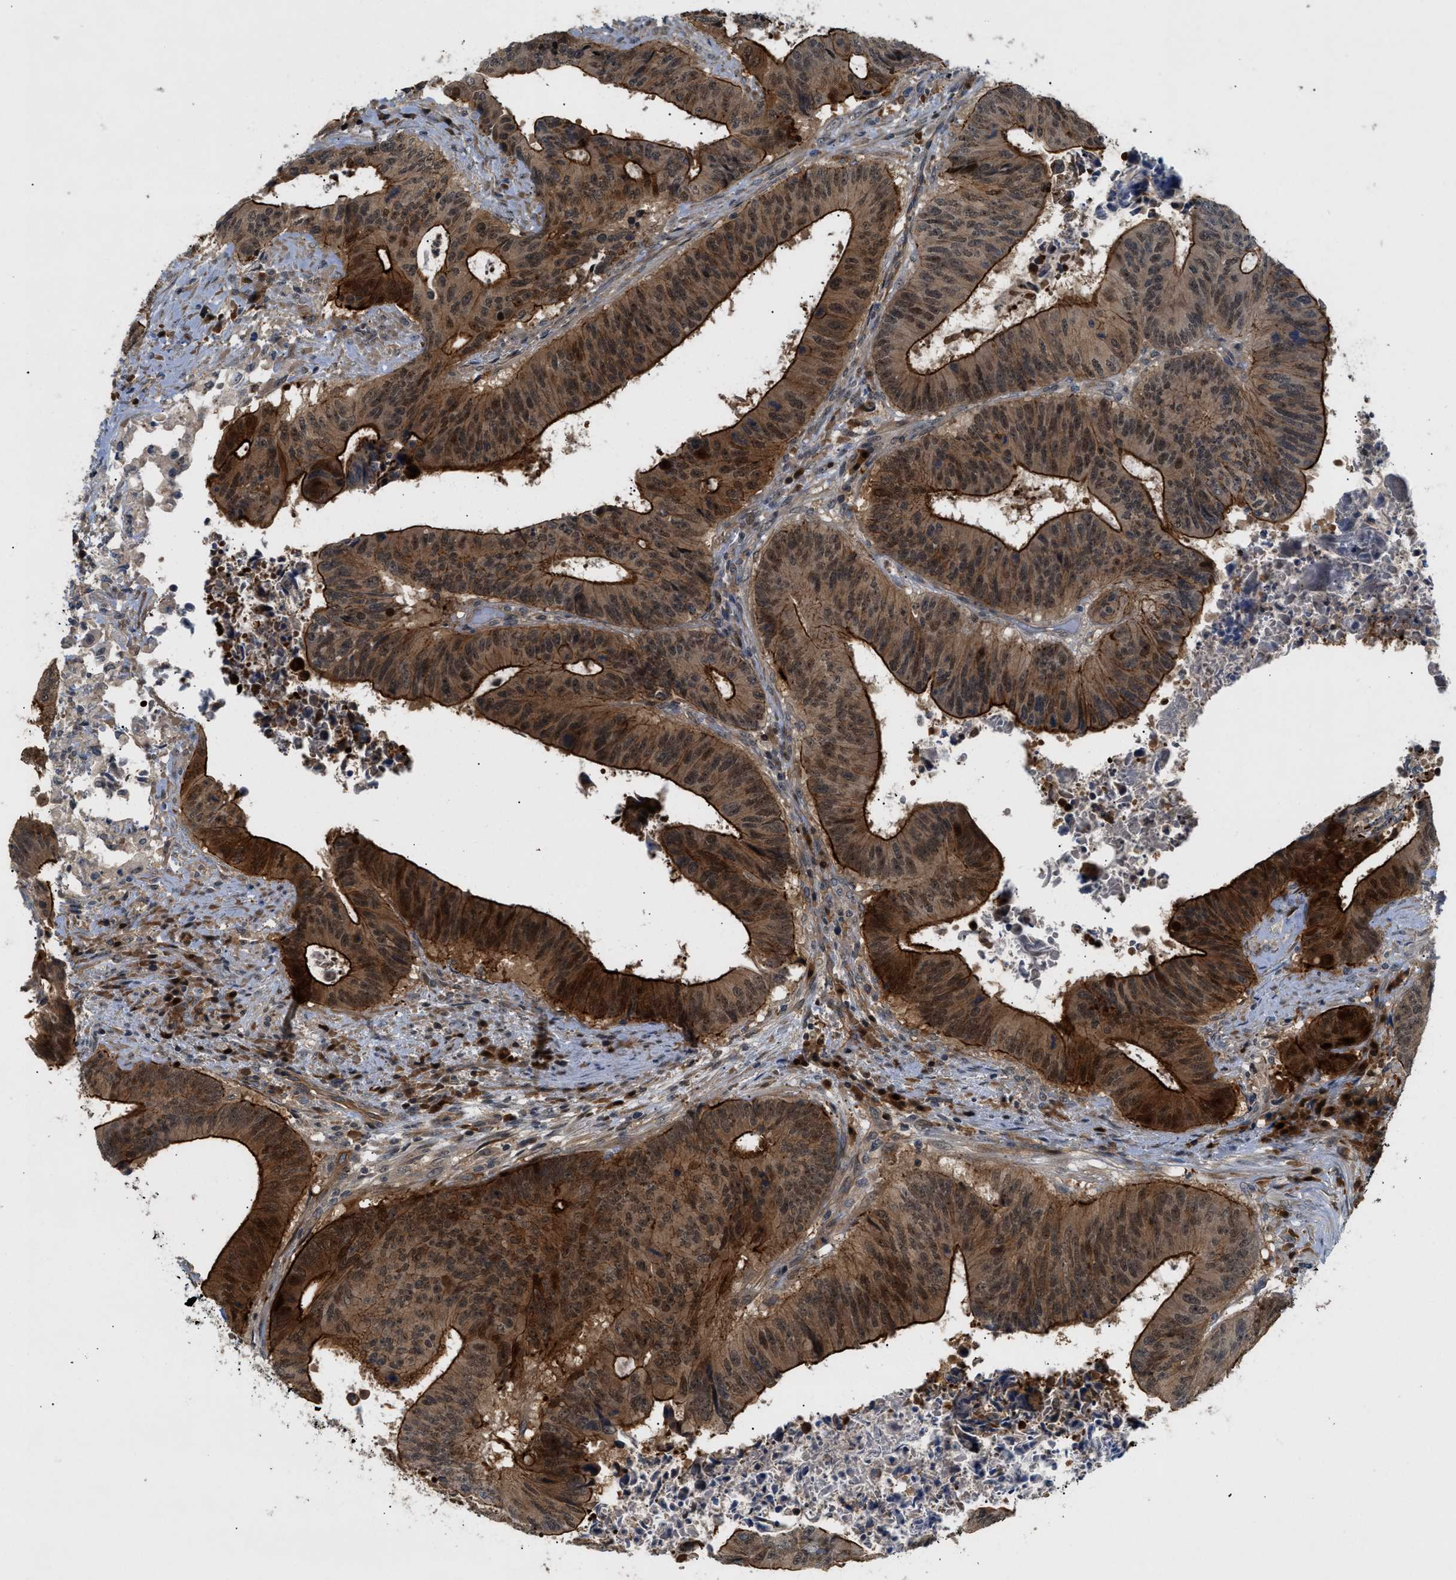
{"staining": {"intensity": "strong", "quantity": ">75%", "location": "cytoplasmic/membranous,nuclear"}, "tissue": "colorectal cancer", "cell_type": "Tumor cells", "image_type": "cancer", "snomed": [{"axis": "morphology", "description": "Adenocarcinoma, NOS"}, {"axis": "topography", "description": "Rectum"}], "caption": "Approximately >75% of tumor cells in human adenocarcinoma (colorectal) demonstrate strong cytoplasmic/membranous and nuclear protein positivity as visualized by brown immunohistochemical staining.", "gene": "TRAK2", "patient": {"sex": "male", "age": 72}}